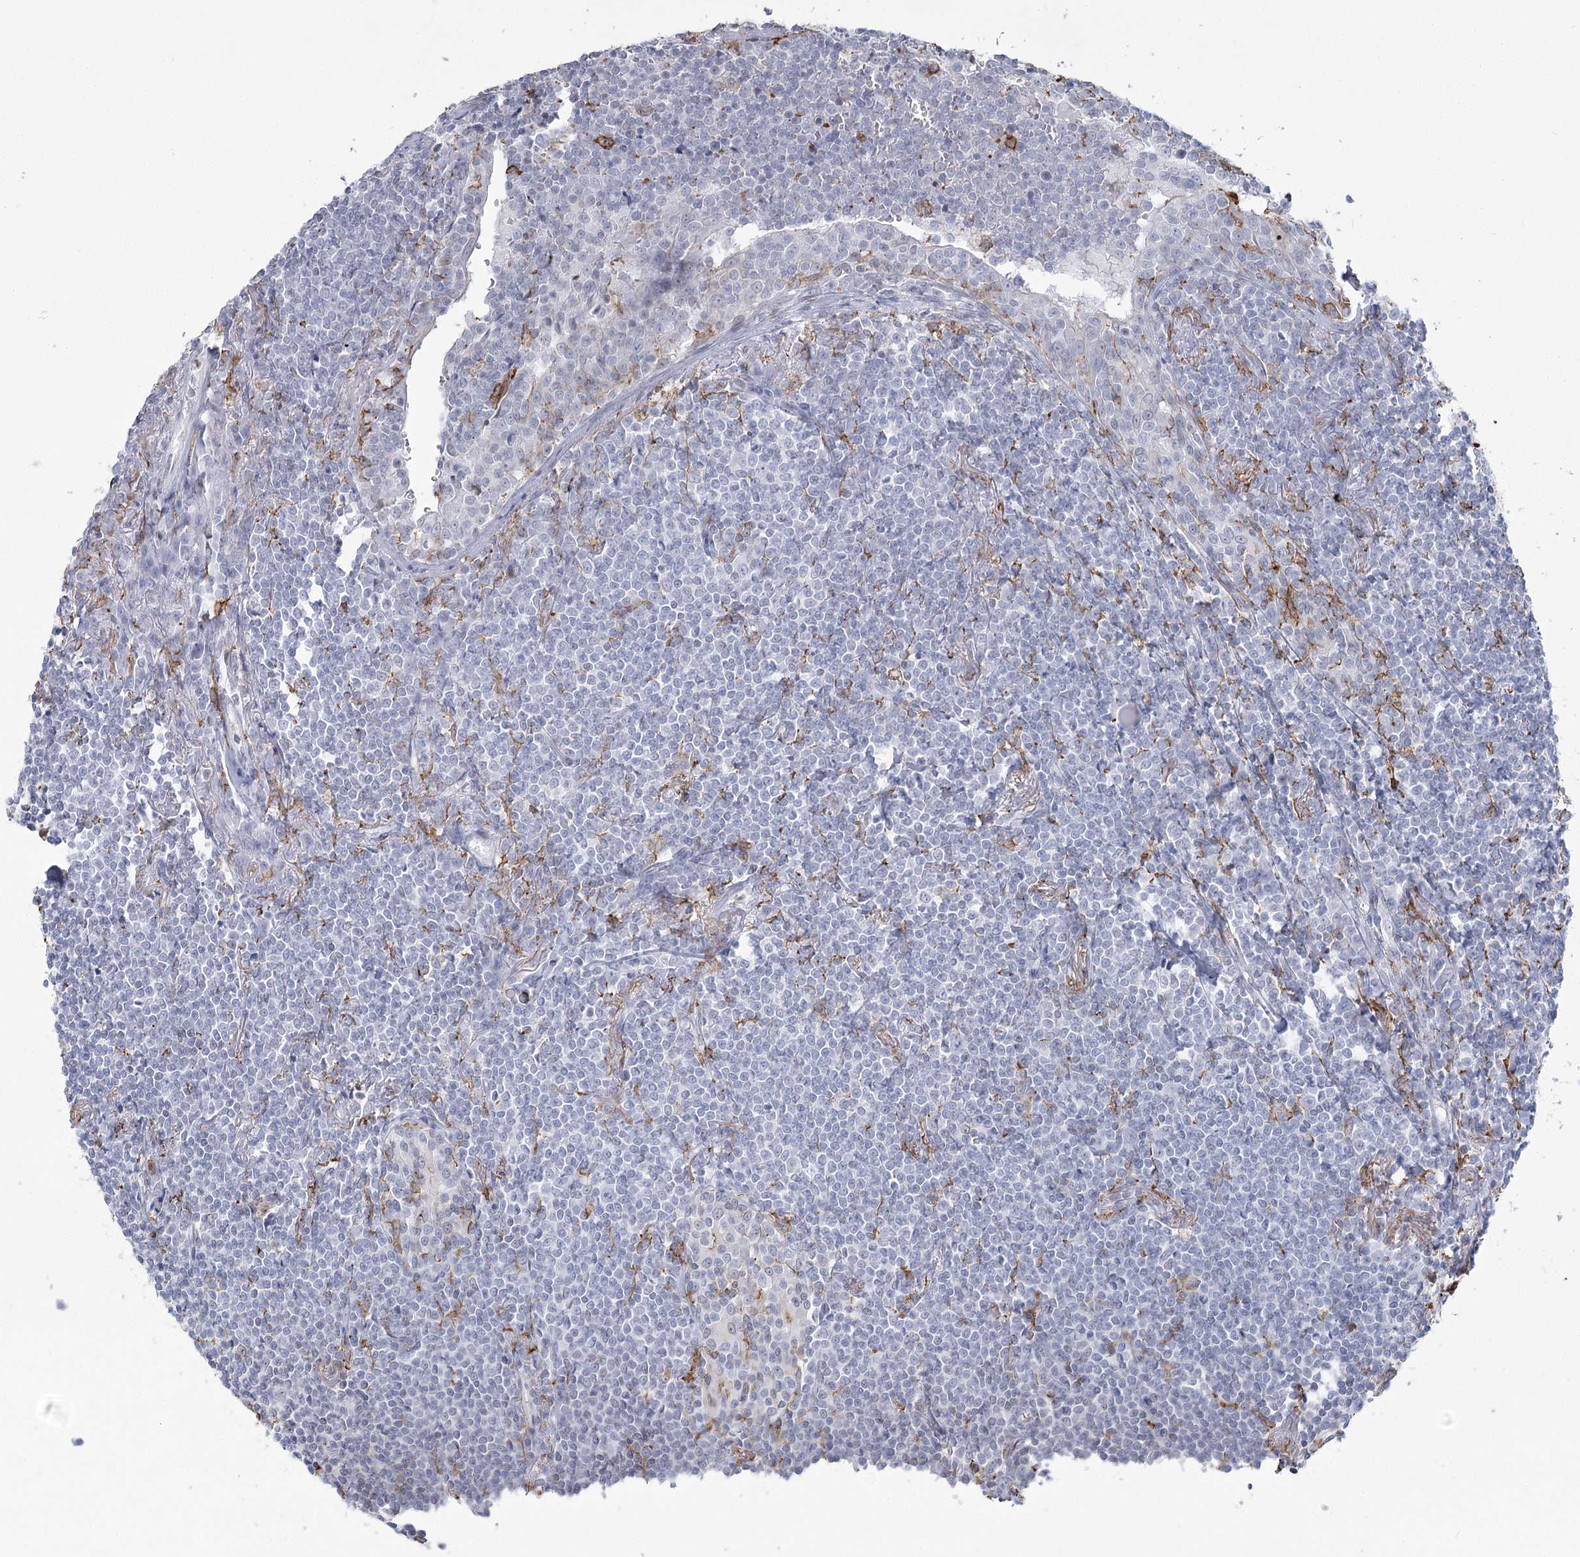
{"staining": {"intensity": "negative", "quantity": "none", "location": "none"}, "tissue": "lymphoma", "cell_type": "Tumor cells", "image_type": "cancer", "snomed": [{"axis": "morphology", "description": "Malignant lymphoma, non-Hodgkin's type, Low grade"}, {"axis": "topography", "description": "Lung"}], "caption": "A histopathology image of human lymphoma is negative for staining in tumor cells.", "gene": "C11orf1", "patient": {"sex": "female", "age": 71}}